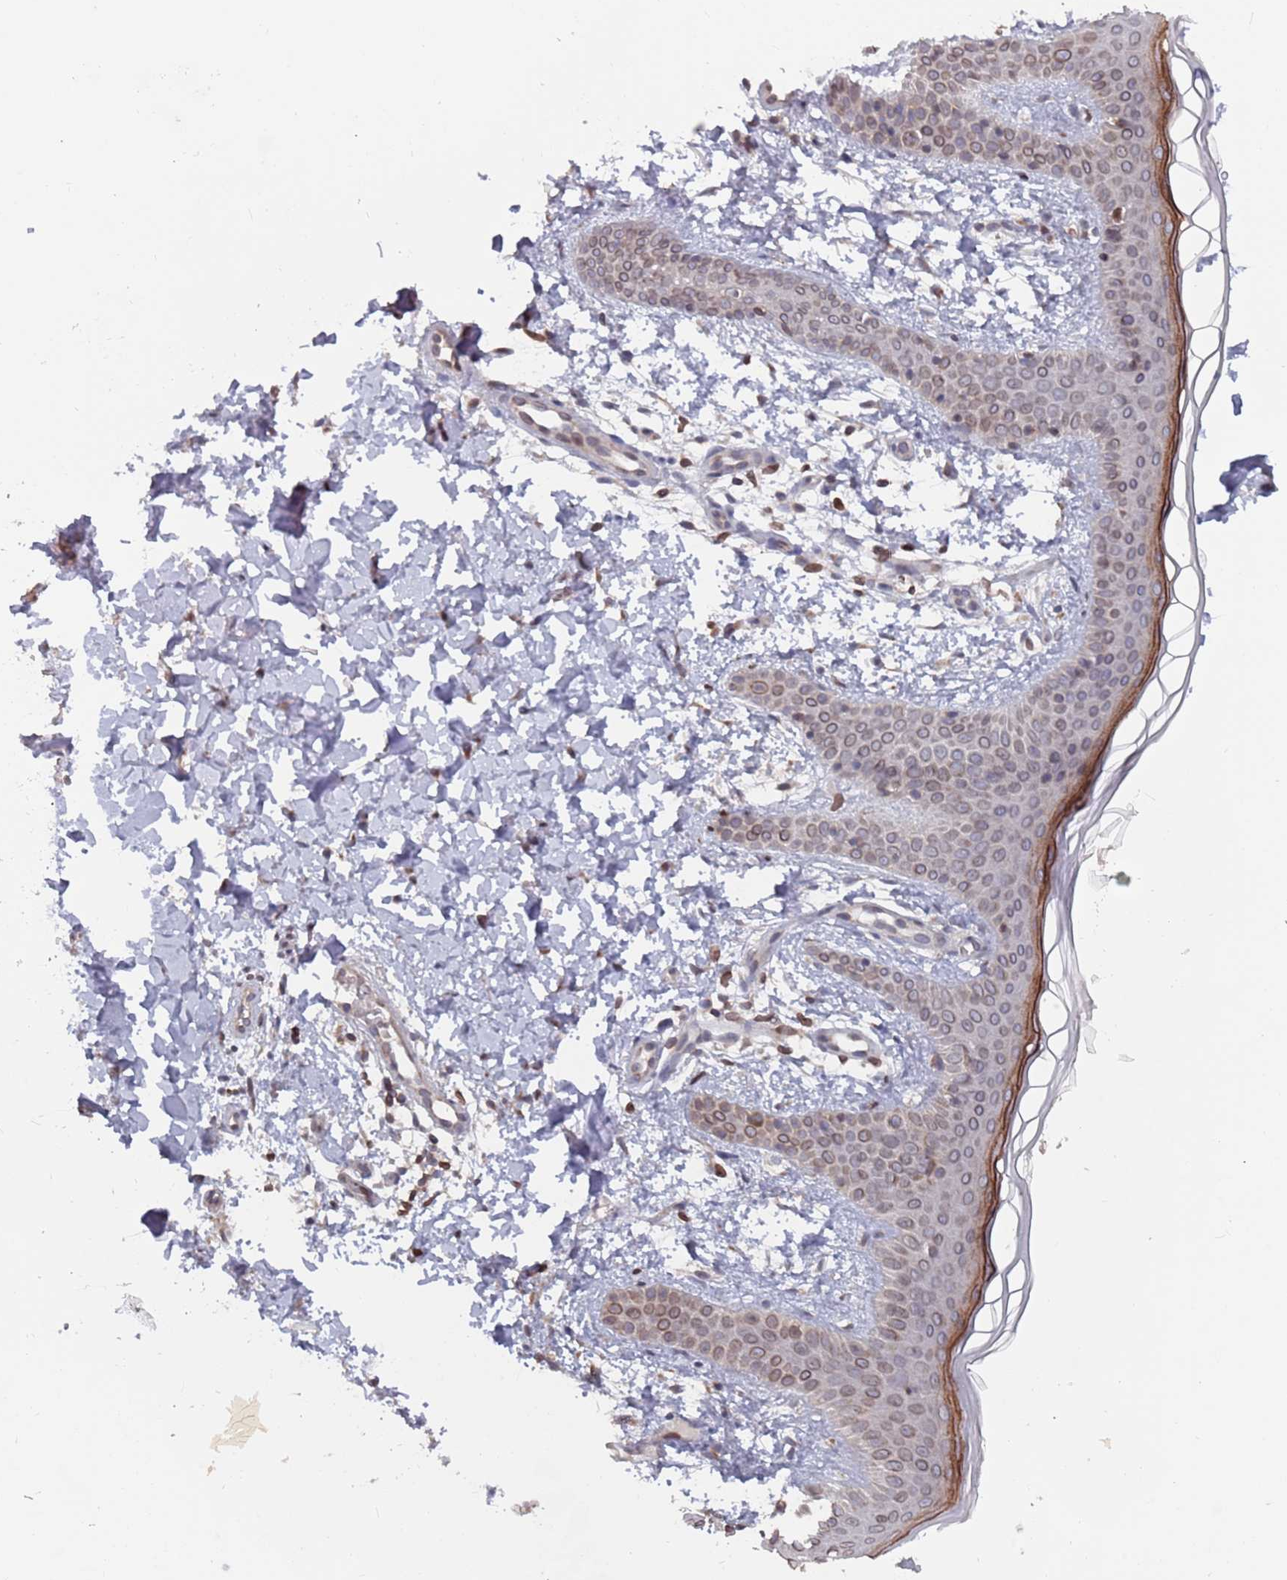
{"staining": {"intensity": "moderate", "quantity": ">75%", "location": "cytoplasmic/membranous"}, "tissue": "skin", "cell_type": "Fibroblasts", "image_type": "normal", "snomed": [{"axis": "morphology", "description": "Normal tissue, NOS"}, {"axis": "topography", "description": "Skin"}], "caption": "Immunohistochemical staining of normal human skin displays medium levels of moderate cytoplasmic/membranous staining in approximately >75% of fibroblasts.", "gene": "SDHAF3", "patient": {"sex": "male", "age": 36}}